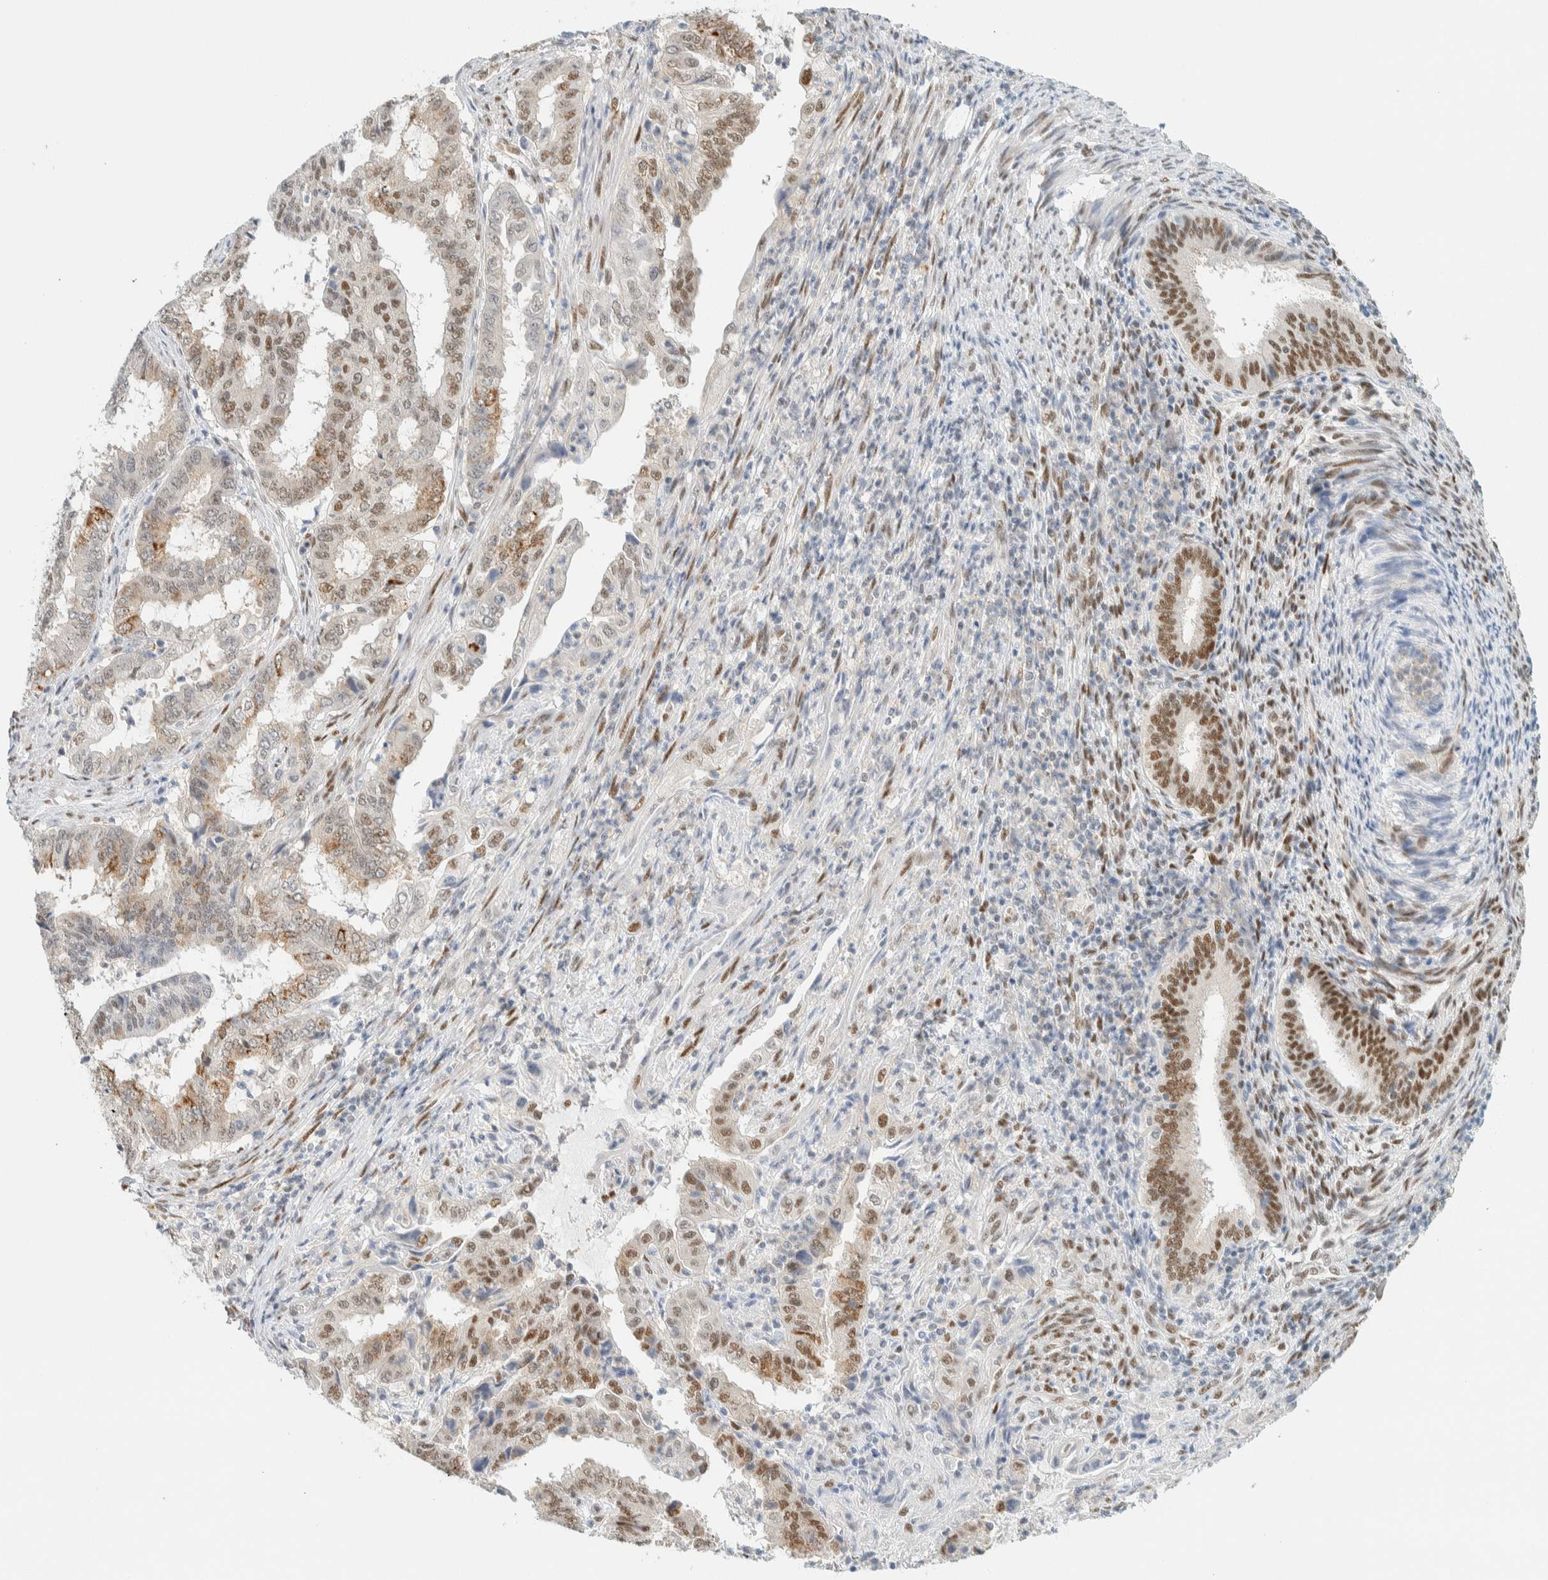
{"staining": {"intensity": "moderate", "quantity": ">75%", "location": "nuclear"}, "tissue": "endometrial cancer", "cell_type": "Tumor cells", "image_type": "cancer", "snomed": [{"axis": "morphology", "description": "Adenocarcinoma, NOS"}, {"axis": "topography", "description": "Endometrium"}], "caption": "Moderate nuclear protein staining is seen in approximately >75% of tumor cells in endometrial cancer (adenocarcinoma). The protein is stained brown, and the nuclei are stained in blue (DAB IHC with brightfield microscopy, high magnification).", "gene": "ZNF683", "patient": {"sex": "female", "age": 51}}